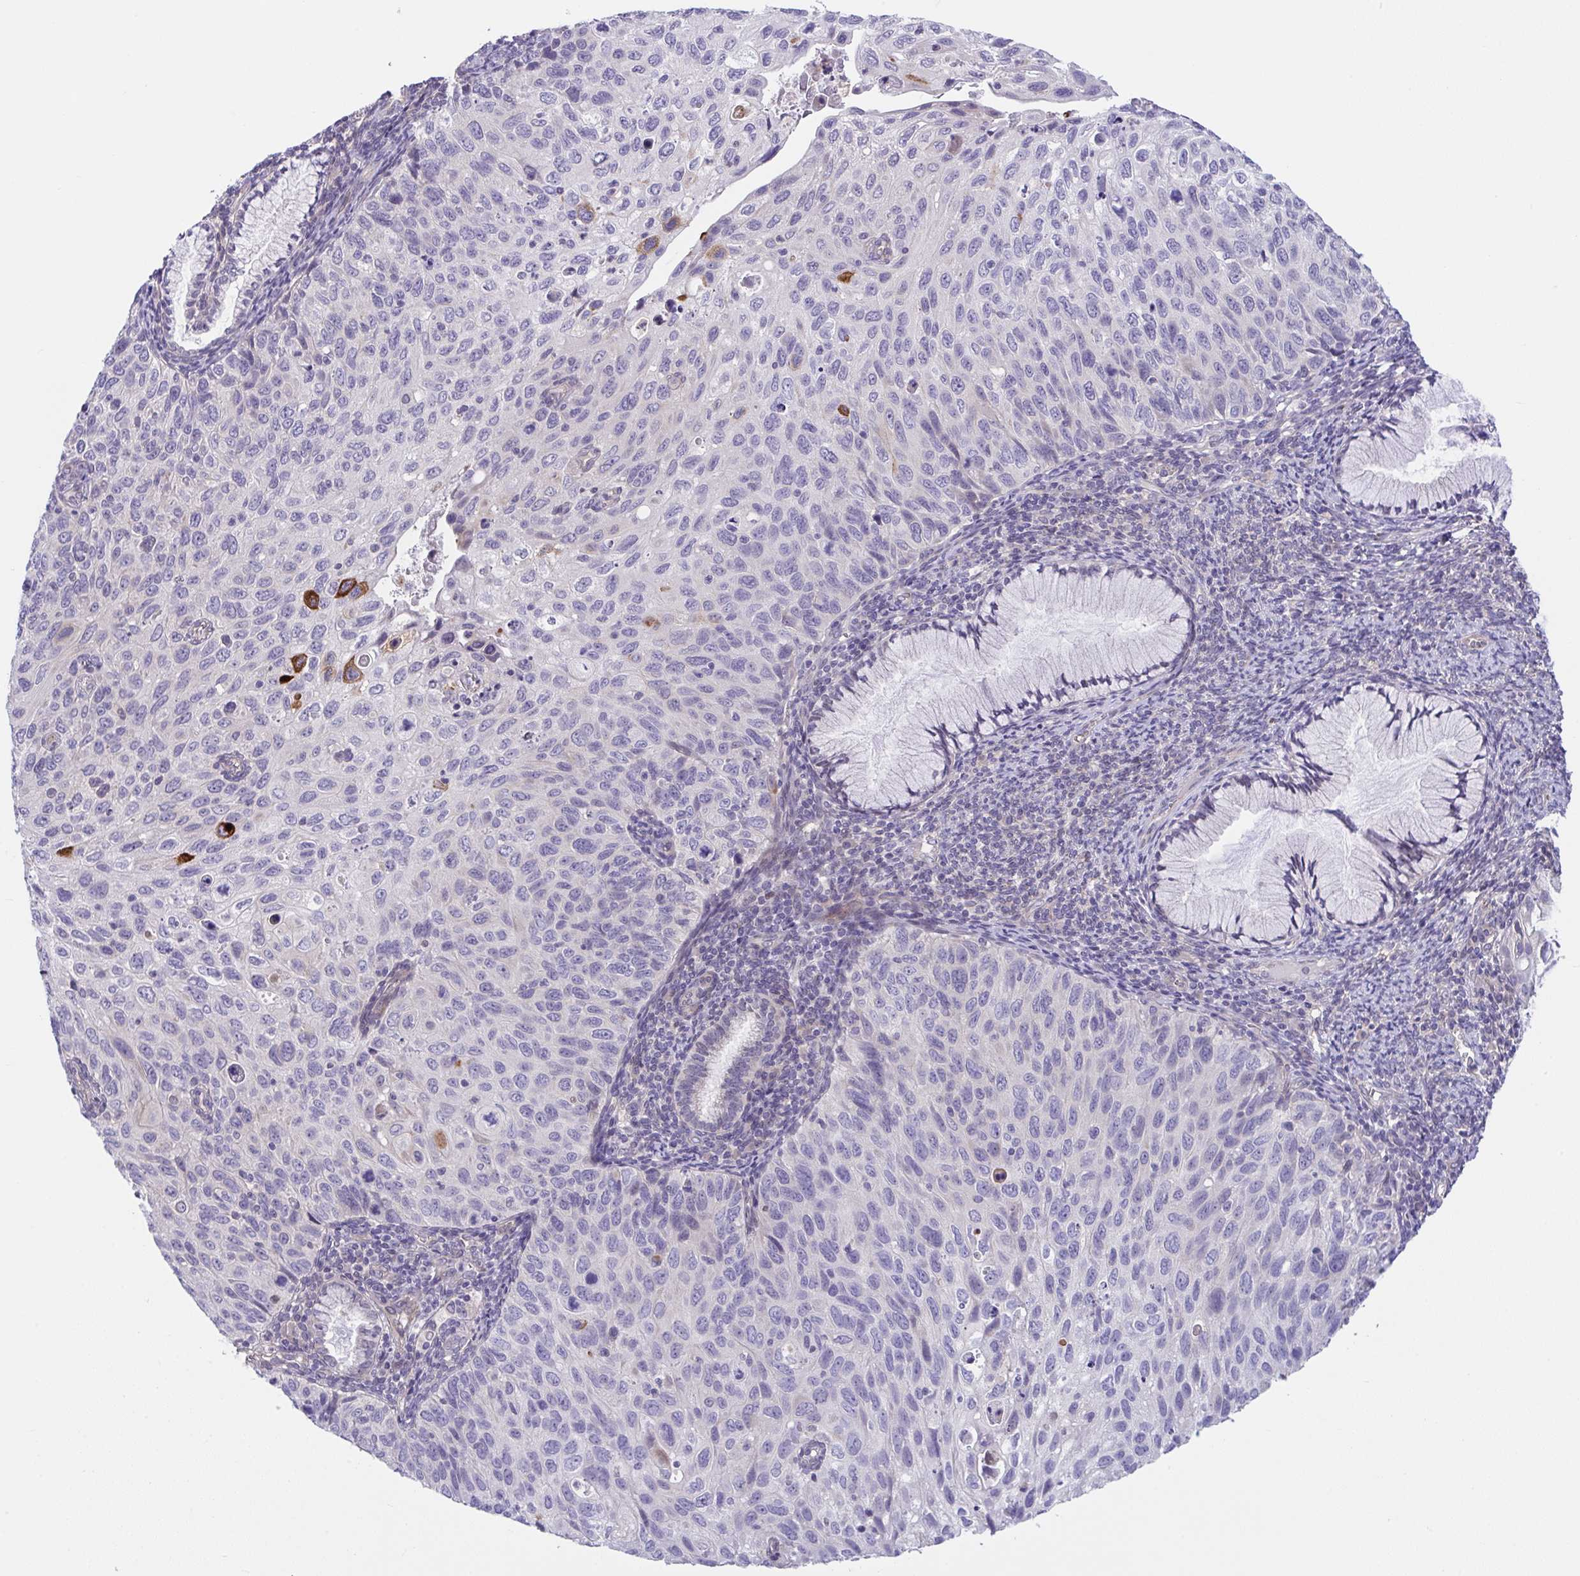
{"staining": {"intensity": "negative", "quantity": "none", "location": "none"}, "tissue": "cervical cancer", "cell_type": "Tumor cells", "image_type": "cancer", "snomed": [{"axis": "morphology", "description": "Squamous cell carcinoma, NOS"}, {"axis": "topography", "description": "Cervix"}], "caption": "Human squamous cell carcinoma (cervical) stained for a protein using IHC exhibits no expression in tumor cells.", "gene": "RHOXF1", "patient": {"sex": "female", "age": 70}}